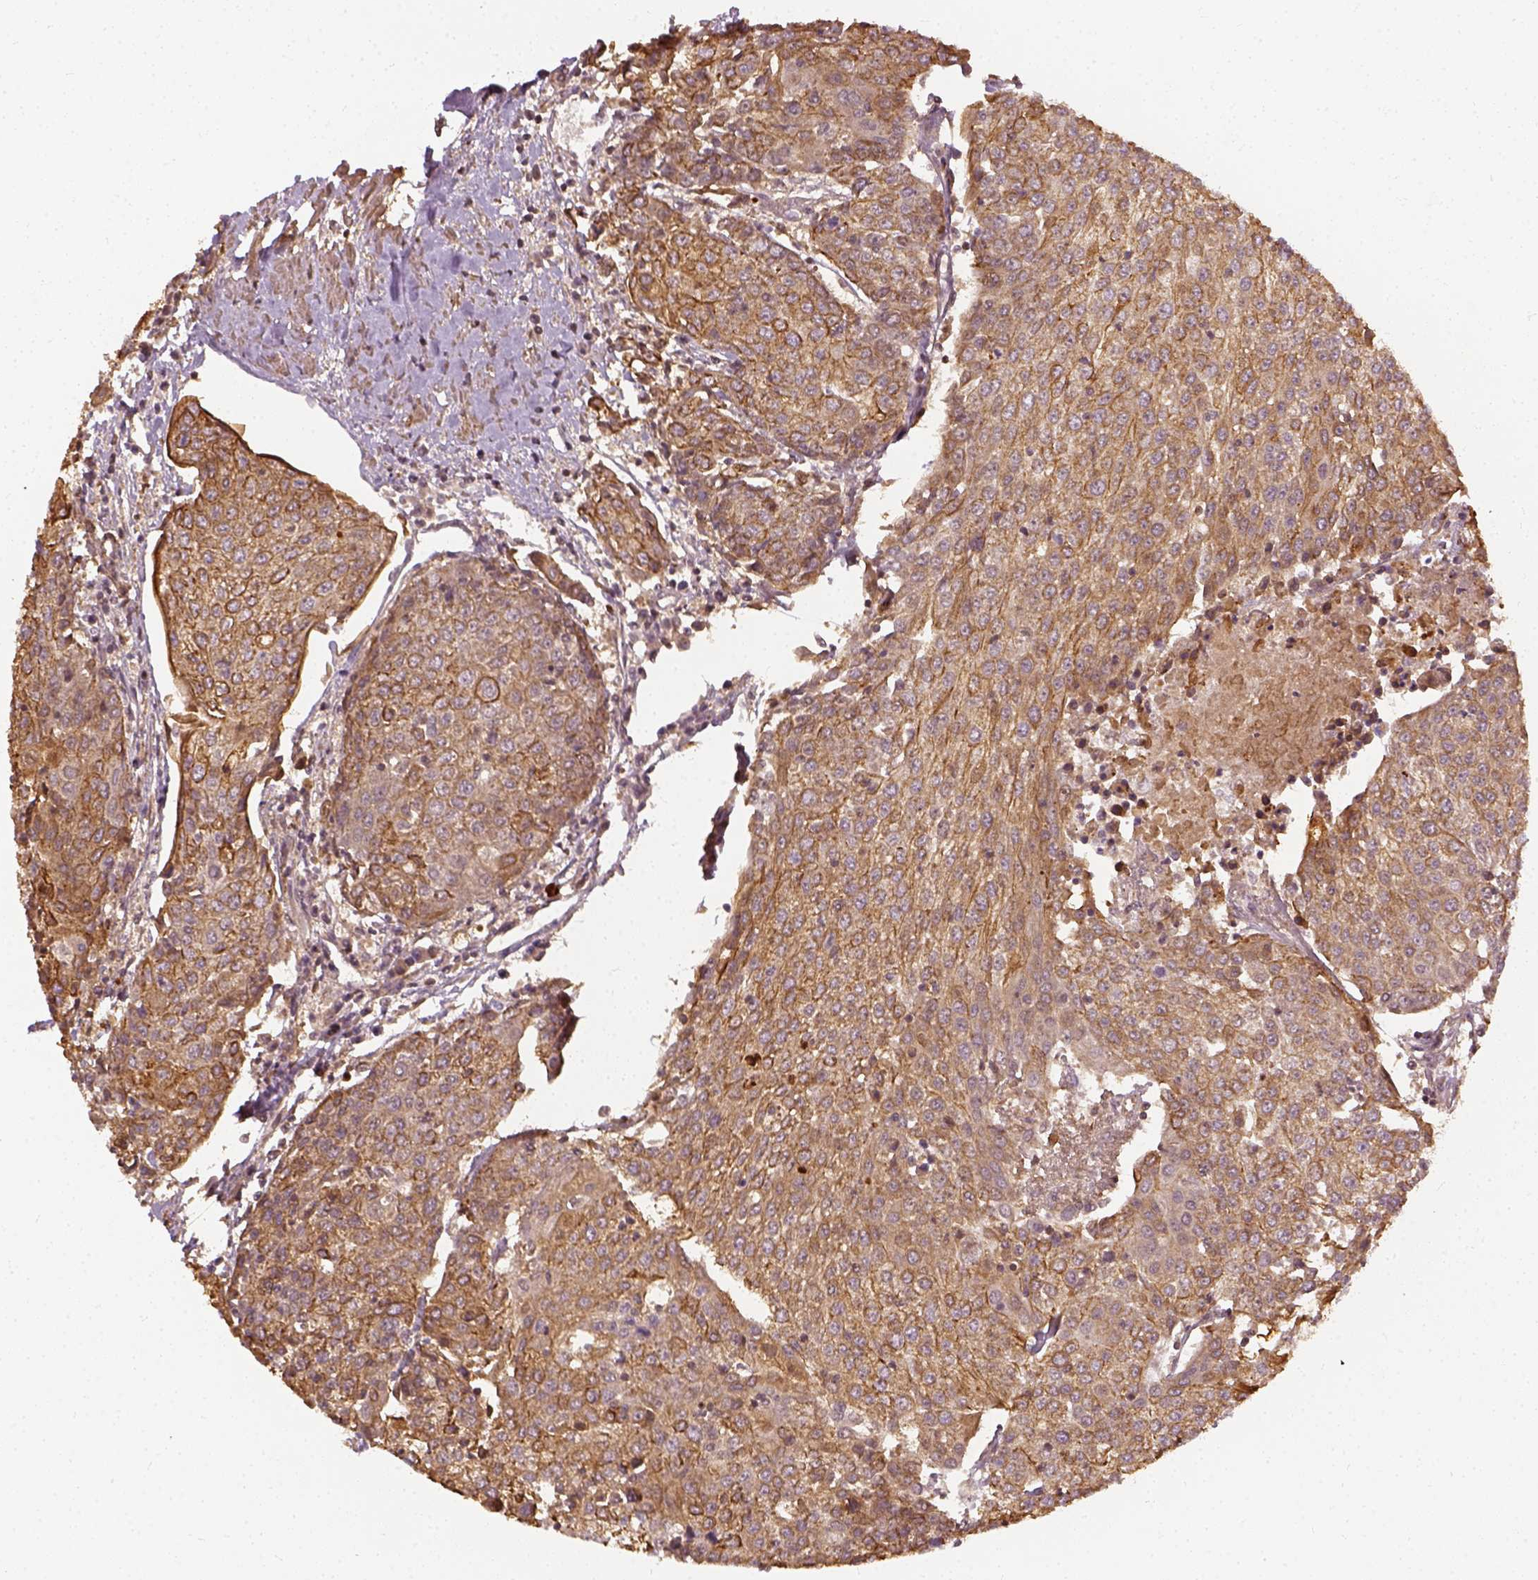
{"staining": {"intensity": "moderate", "quantity": ">75%", "location": "cytoplasmic/membranous"}, "tissue": "urothelial cancer", "cell_type": "Tumor cells", "image_type": "cancer", "snomed": [{"axis": "morphology", "description": "Urothelial carcinoma, High grade"}, {"axis": "topography", "description": "Urinary bladder"}], "caption": "Human urothelial cancer stained with a brown dye displays moderate cytoplasmic/membranous positive expression in approximately >75% of tumor cells.", "gene": "VEGFA", "patient": {"sex": "female", "age": 85}}